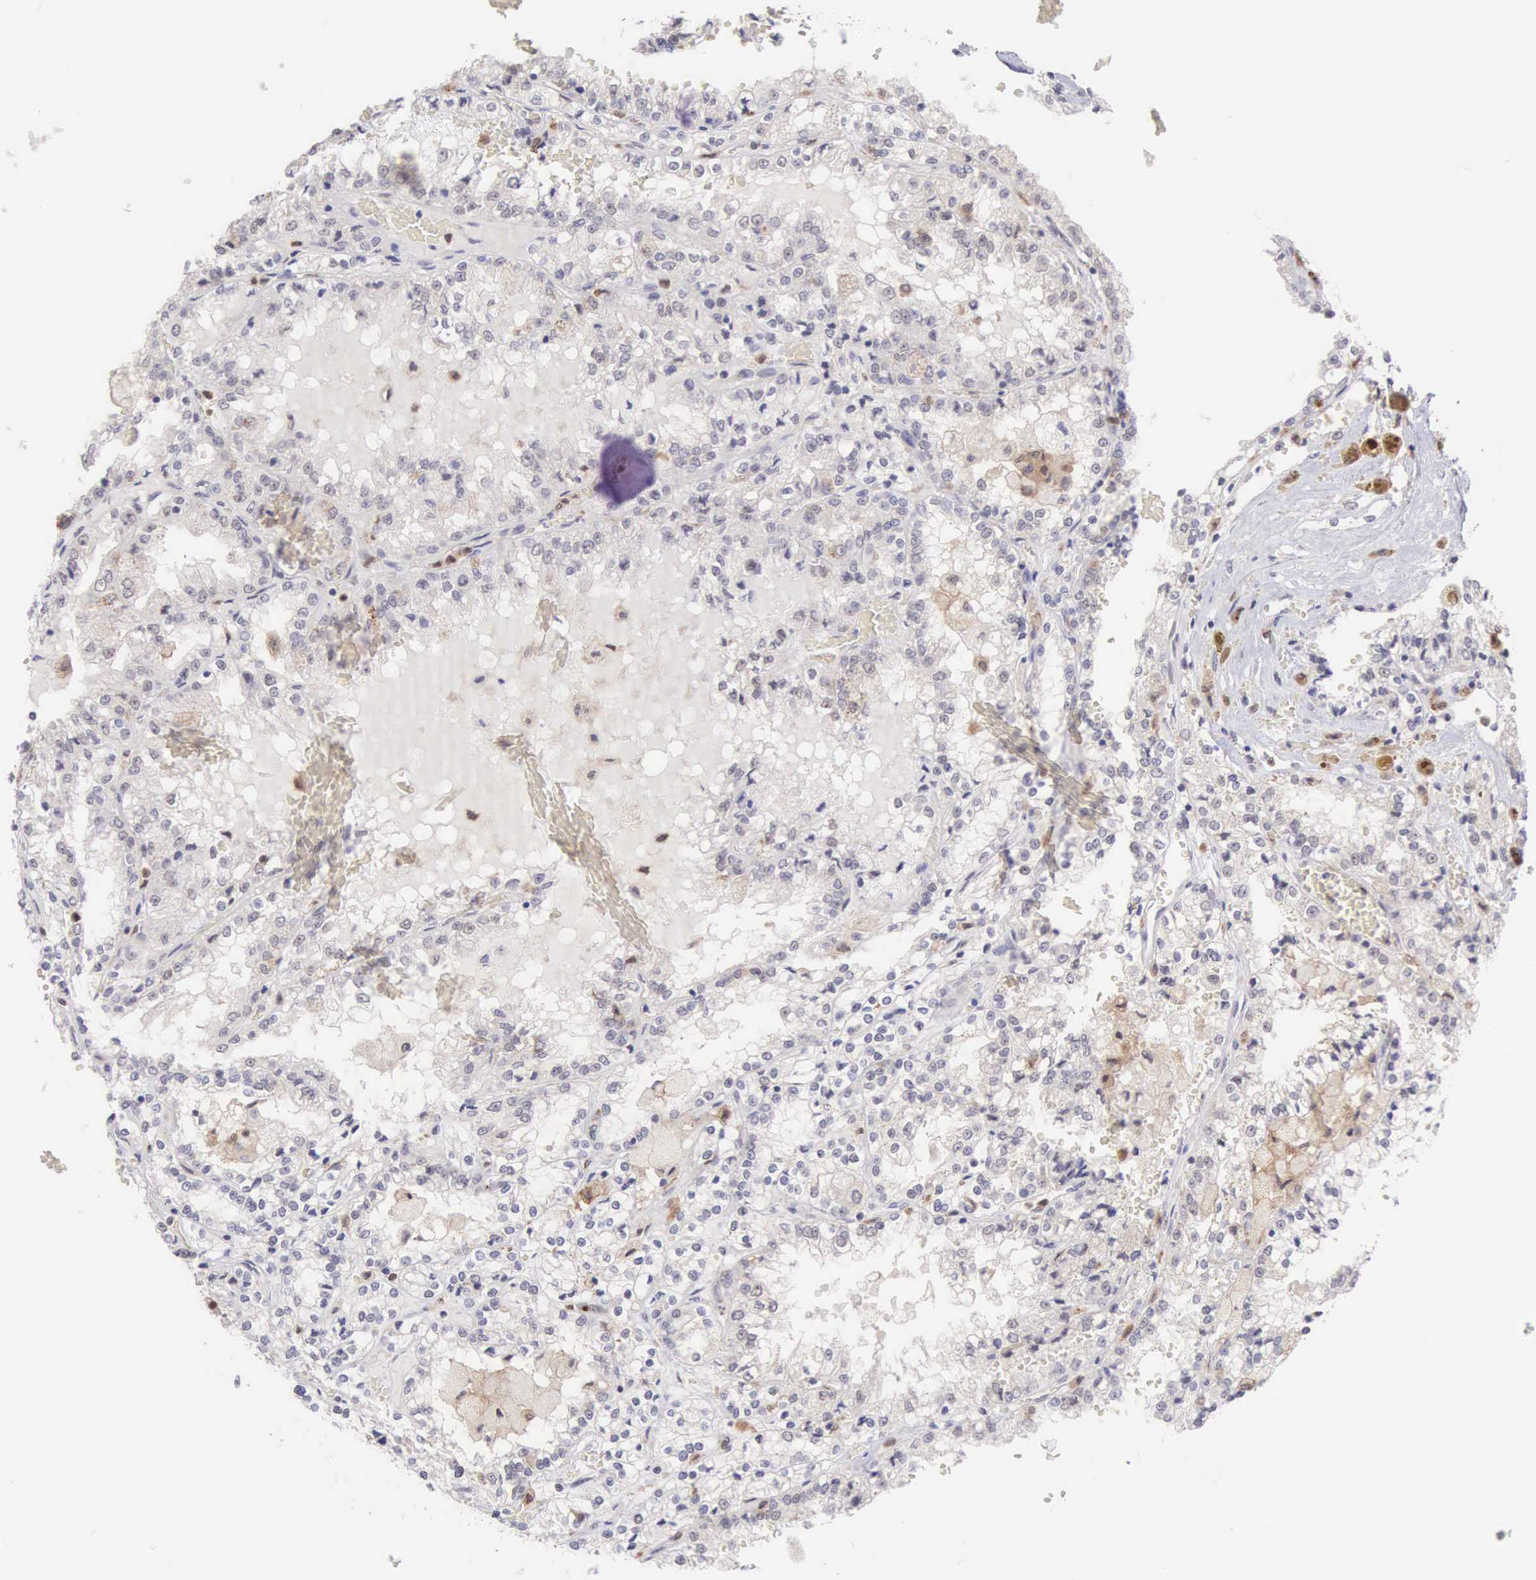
{"staining": {"intensity": "weak", "quantity": "<25%", "location": "nuclear"}, "tissue": "renal cancer", "cell_type": "Tumor cells", "image_type": "cancer", "snomed": [{"axis": "morphology", "description": "Adenocarcinoma, NOS"}, {"axis": "topography", "description": "Kidney"}], "caption": "Tumor cells show no significant protein positivity in adenocarcinoma (renal).", "gene": "GRK3", "patient": {"sex": "female", "age": 56}}